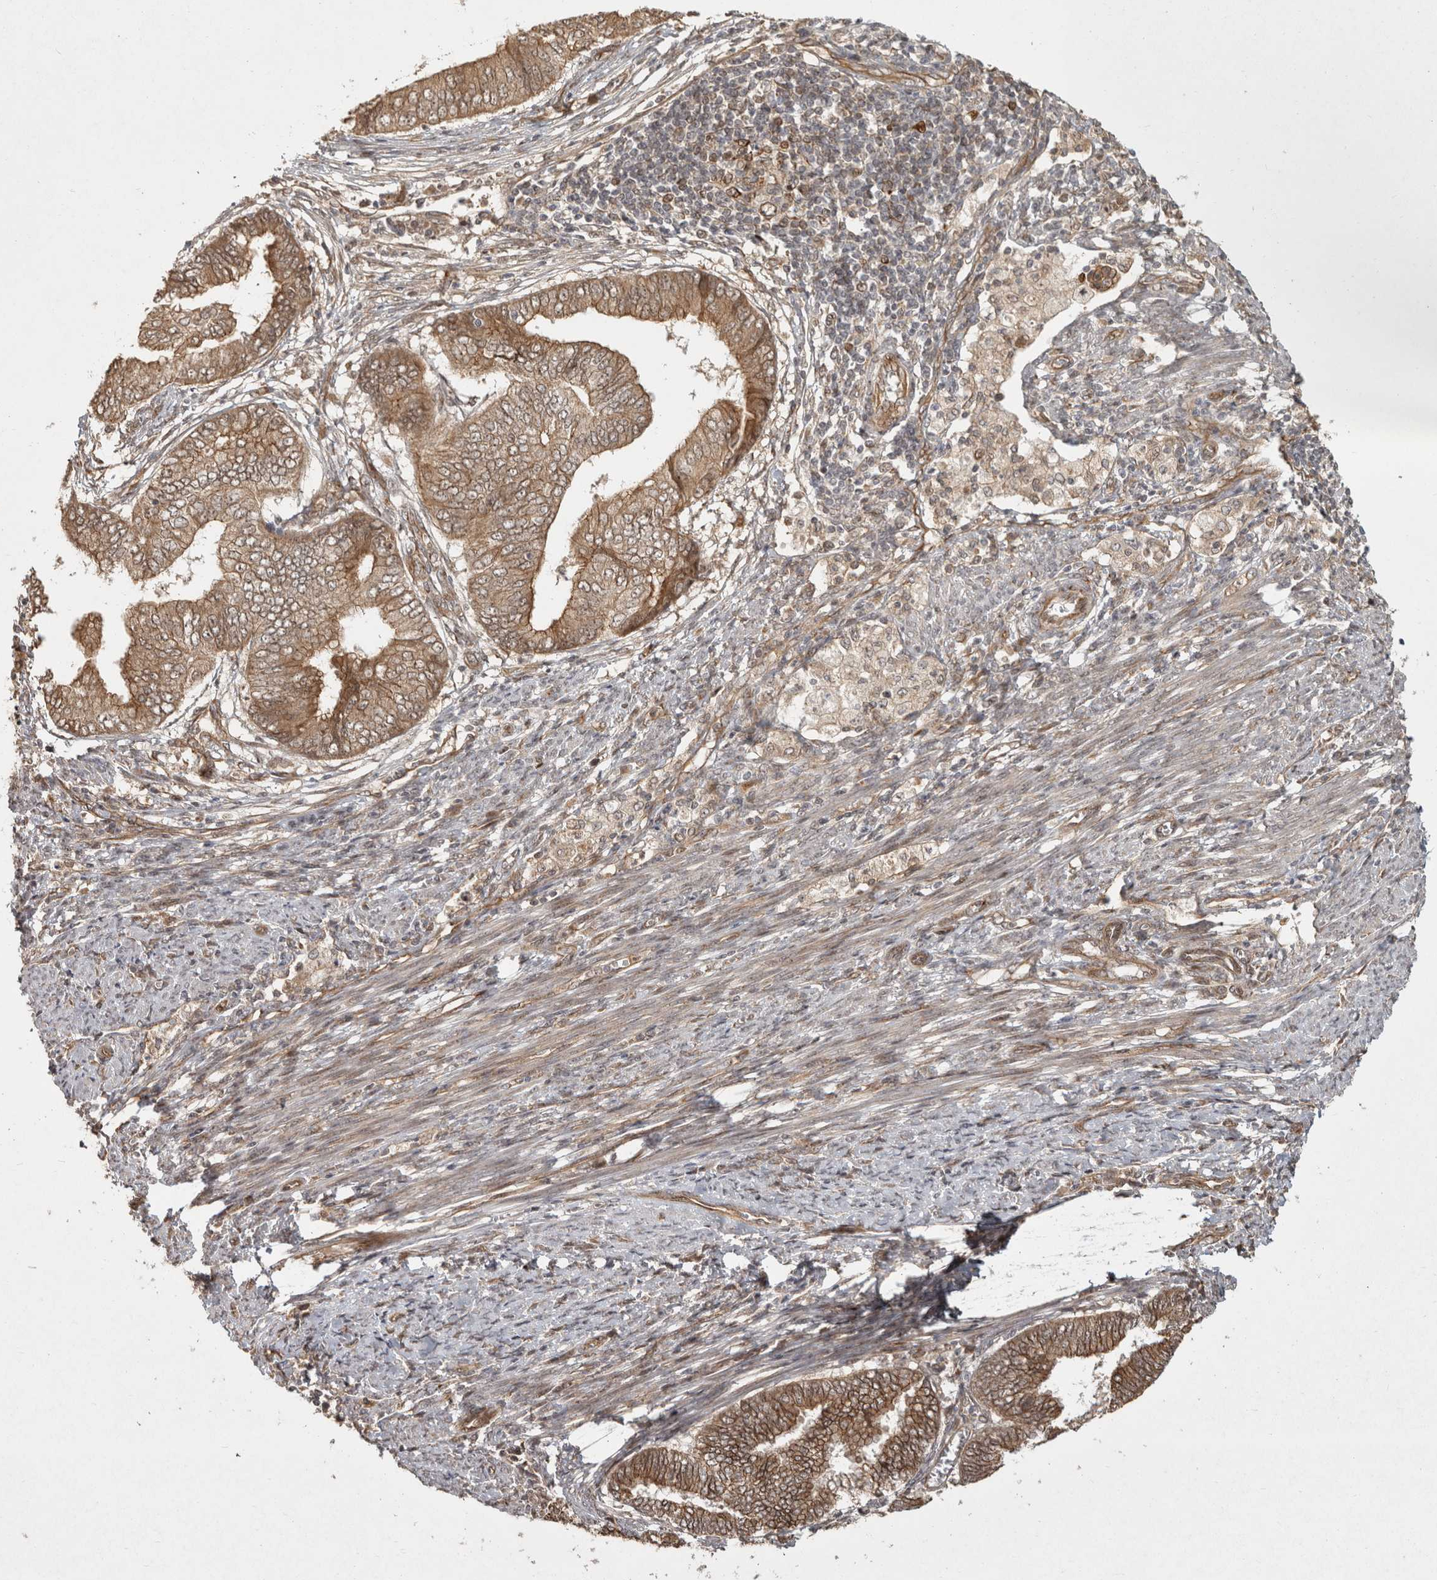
{"staining": {"intensity": "moderate", "quantity": ">75%", "location": "cytoplasmic/membranous"}, "tissue": "endometrial cancer", "cell_type": "Tumor cells", "image_type": "cancer", "snomed": [{"axis": "morphology", "description": "Polyp, NOS"}, {"axis": "morphology", "description": "Adenocarcinoma, NOS"}, {"axis": "morphology", "description": "Adenoma, NOS"}, {"axis": "topography", "description": "Endometrium"}], "caption": "Polyp (endometrial) stained with a brown dye demonstrates moderate cytoplasmic/membranous positive expression in about >75% of tumor cells.", "gene": "CAMSAP2", "patient": {"sex": "female", "age": 79}}